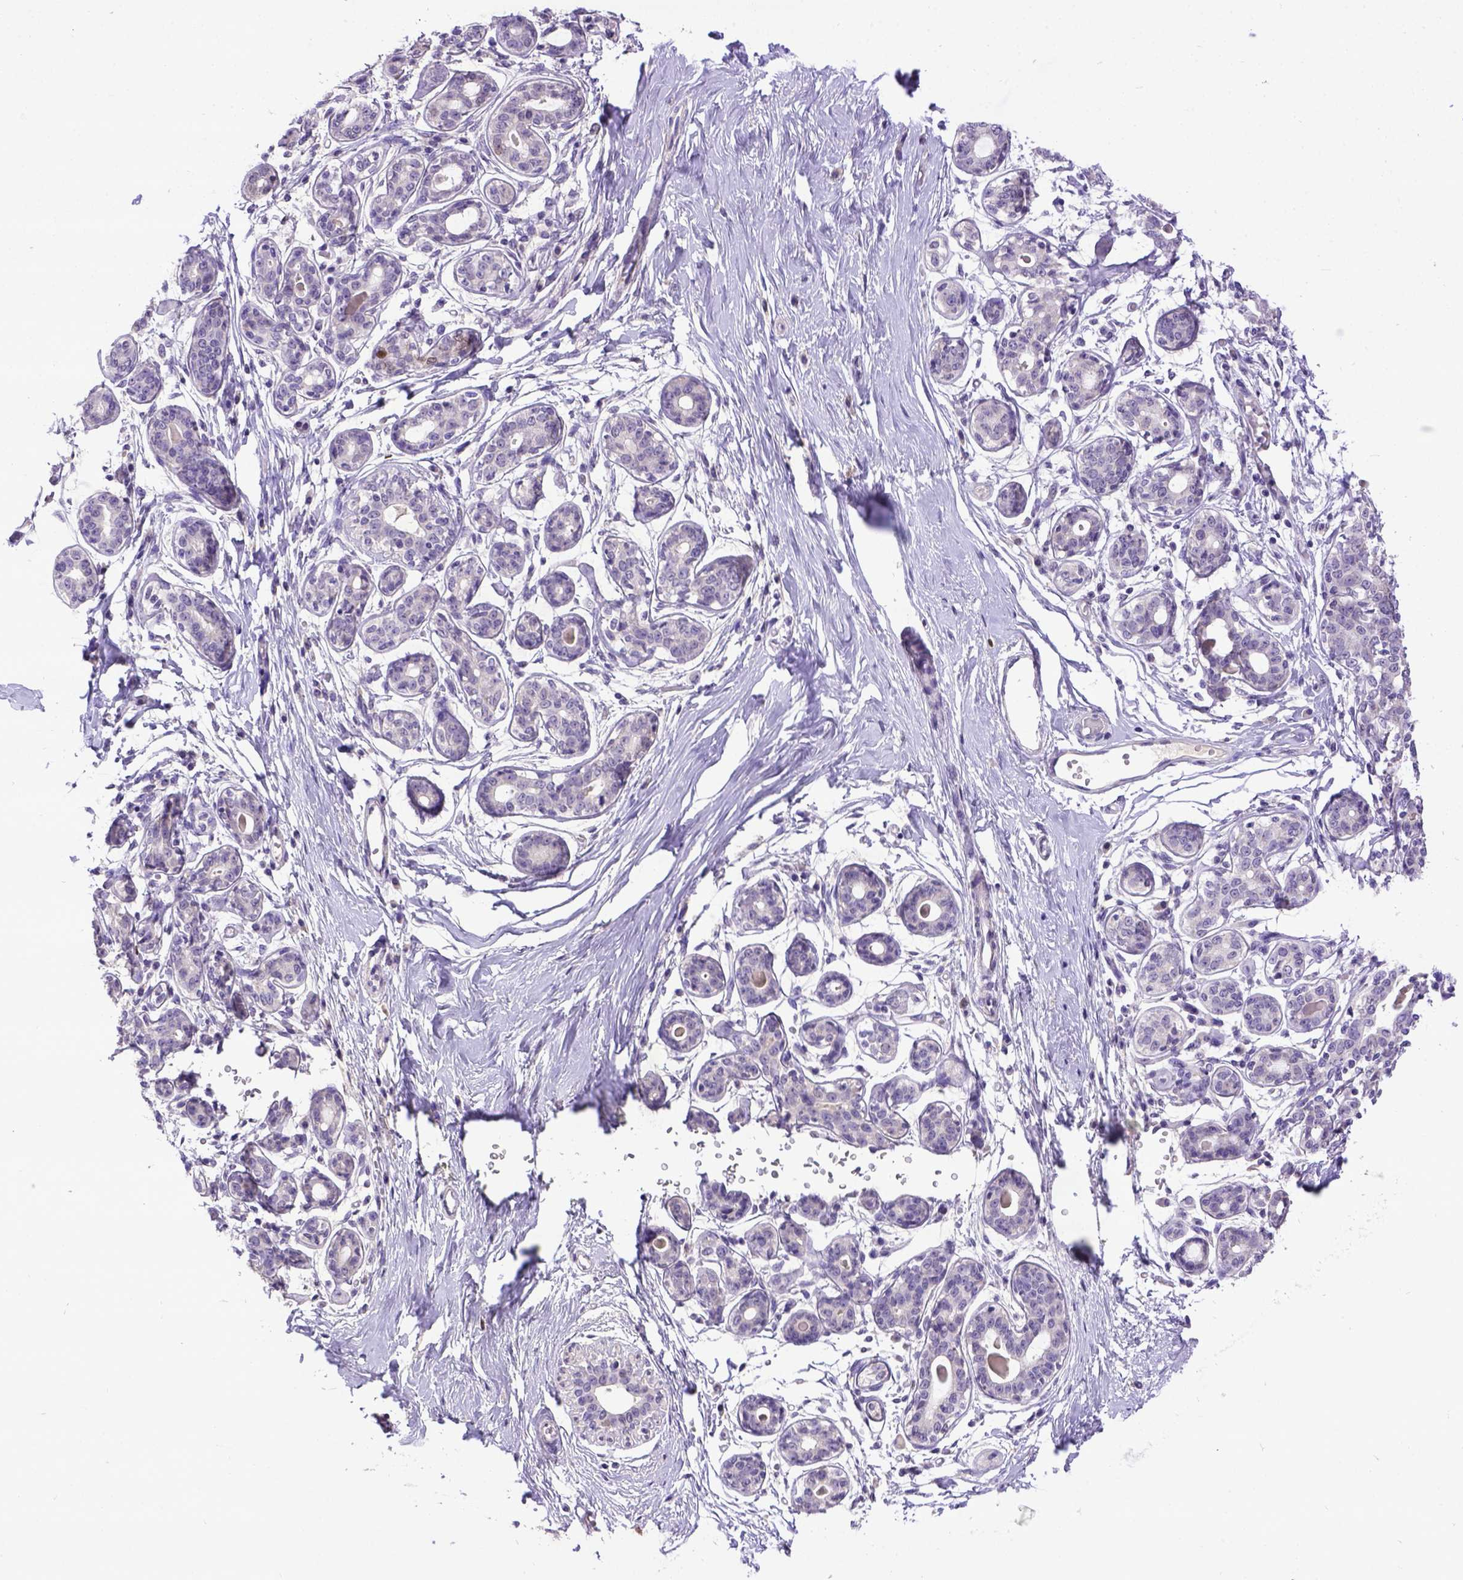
{"staining": {"intensity": "negative", "quantity": "none", "location": "none"}, "tissue": "breast", "cell_type": "Adipocytes", "image_type": "normal", "snomed": [{"axis": "morphology", "description": "Normal tissue, NOS"}, {"axis": "topography", "description": "Skin"}, {"axis": "topography", "description": "Breast"}], "caption": "Adipocytes show no significant protein expression in unremarkable breast. (Brightfield microscopy of DAB (3,3'-diaminobenzidine) immunohistochemistry (IHC) at high magnification).", "gene": "CDKN1A", "patient": {"sex": "female", "age": 43}}